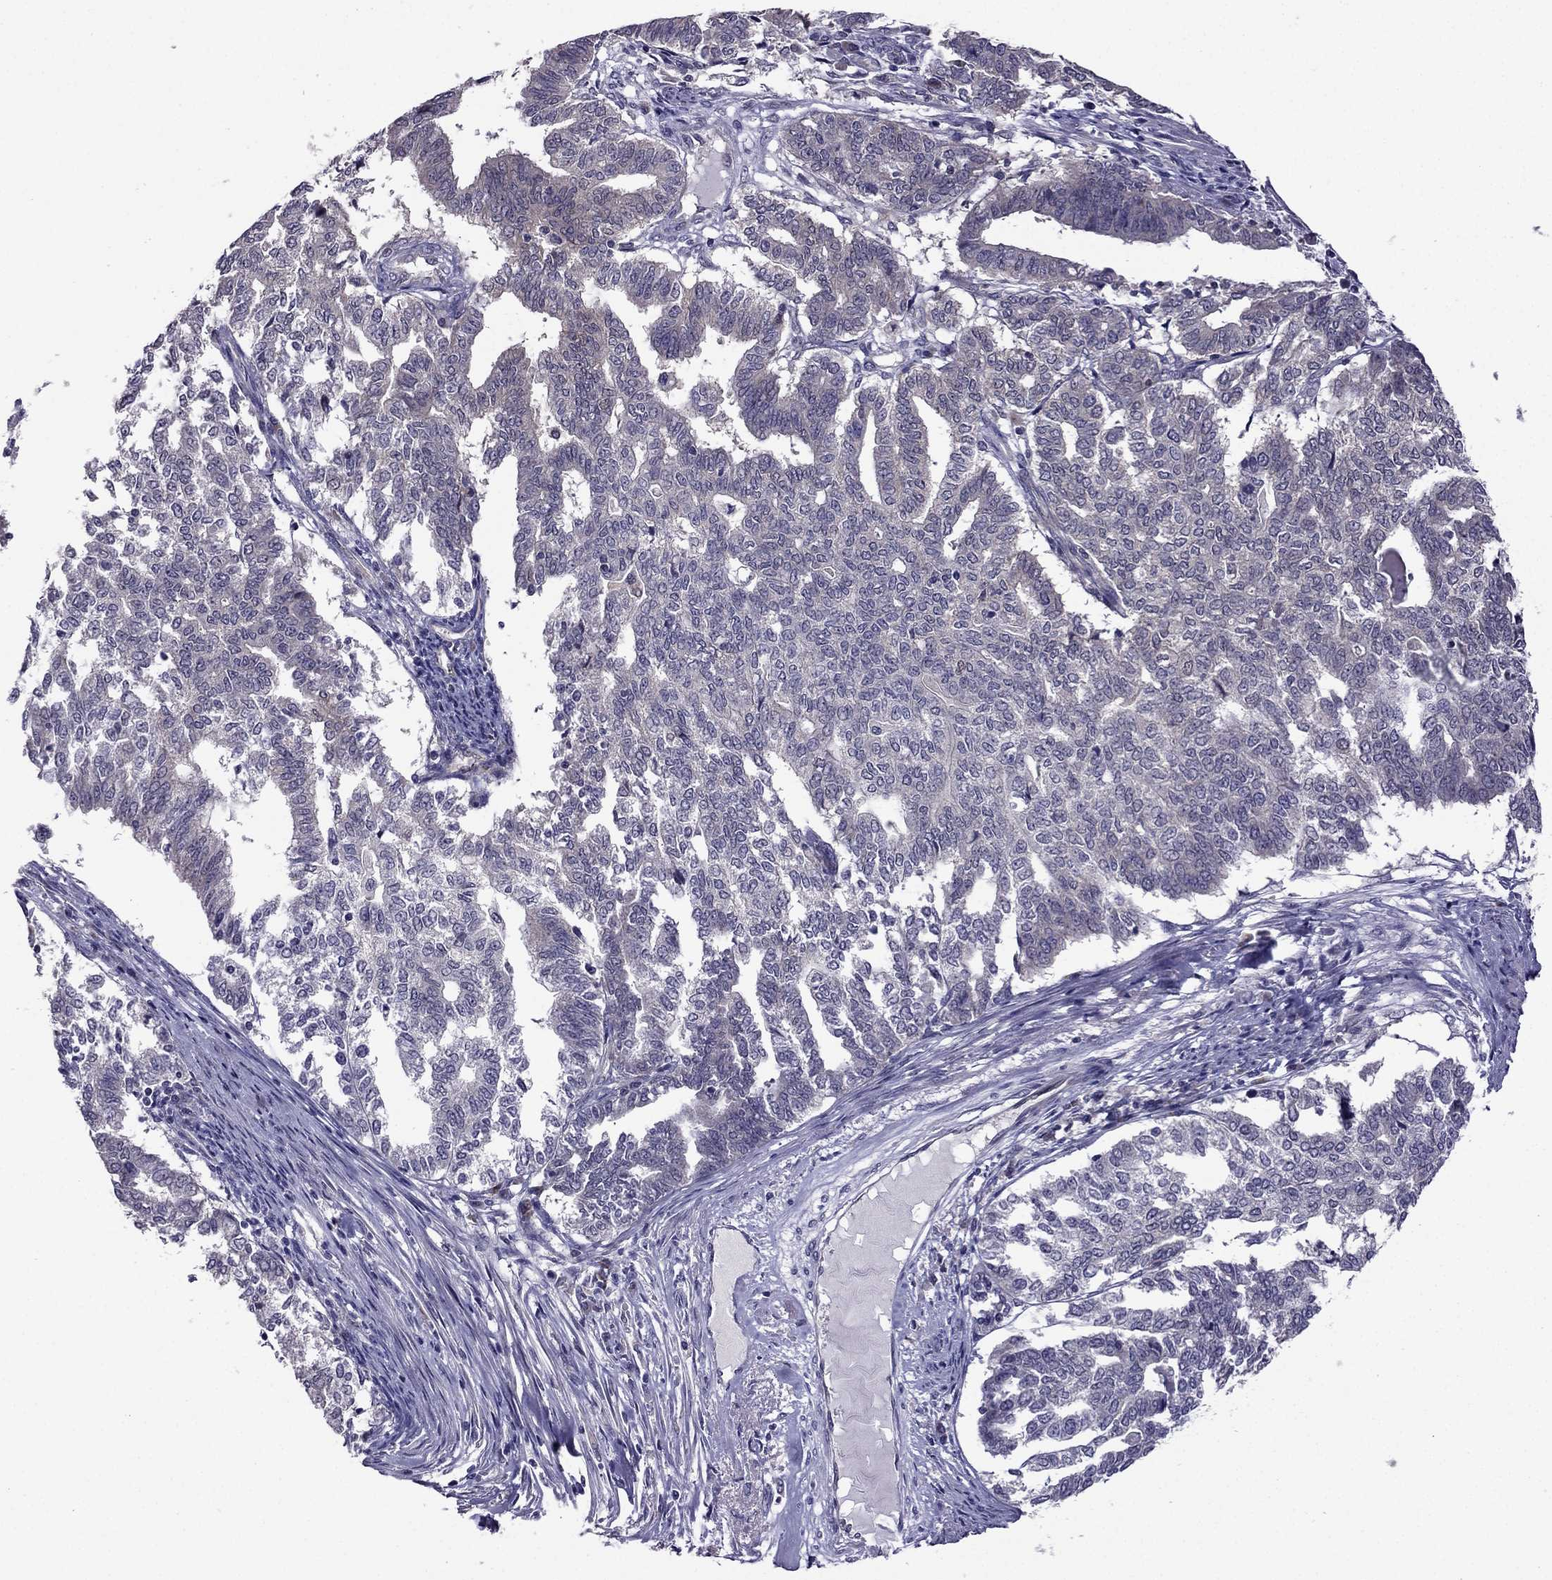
{"staining": {"intensity": "negative", "quantity": "none", "location": "none"}, "tissue": "endometrial cancer", "cell_type": "Tumor cells", "image_type": "cancer", "snomed": [{"axis": "morphology", "description": "Adenocarcinoma, NOS"}, {"axis": "topography", "description": "Endometrium"}], "caption": "An IHC image of endometrial cancer (adenocarcinoma) is shown. There is no staining in tumor cells of endometrial cancer (adenocarcinoma).", "gene": "CDK5", "patient": {"sex": "female", "age": 79}}